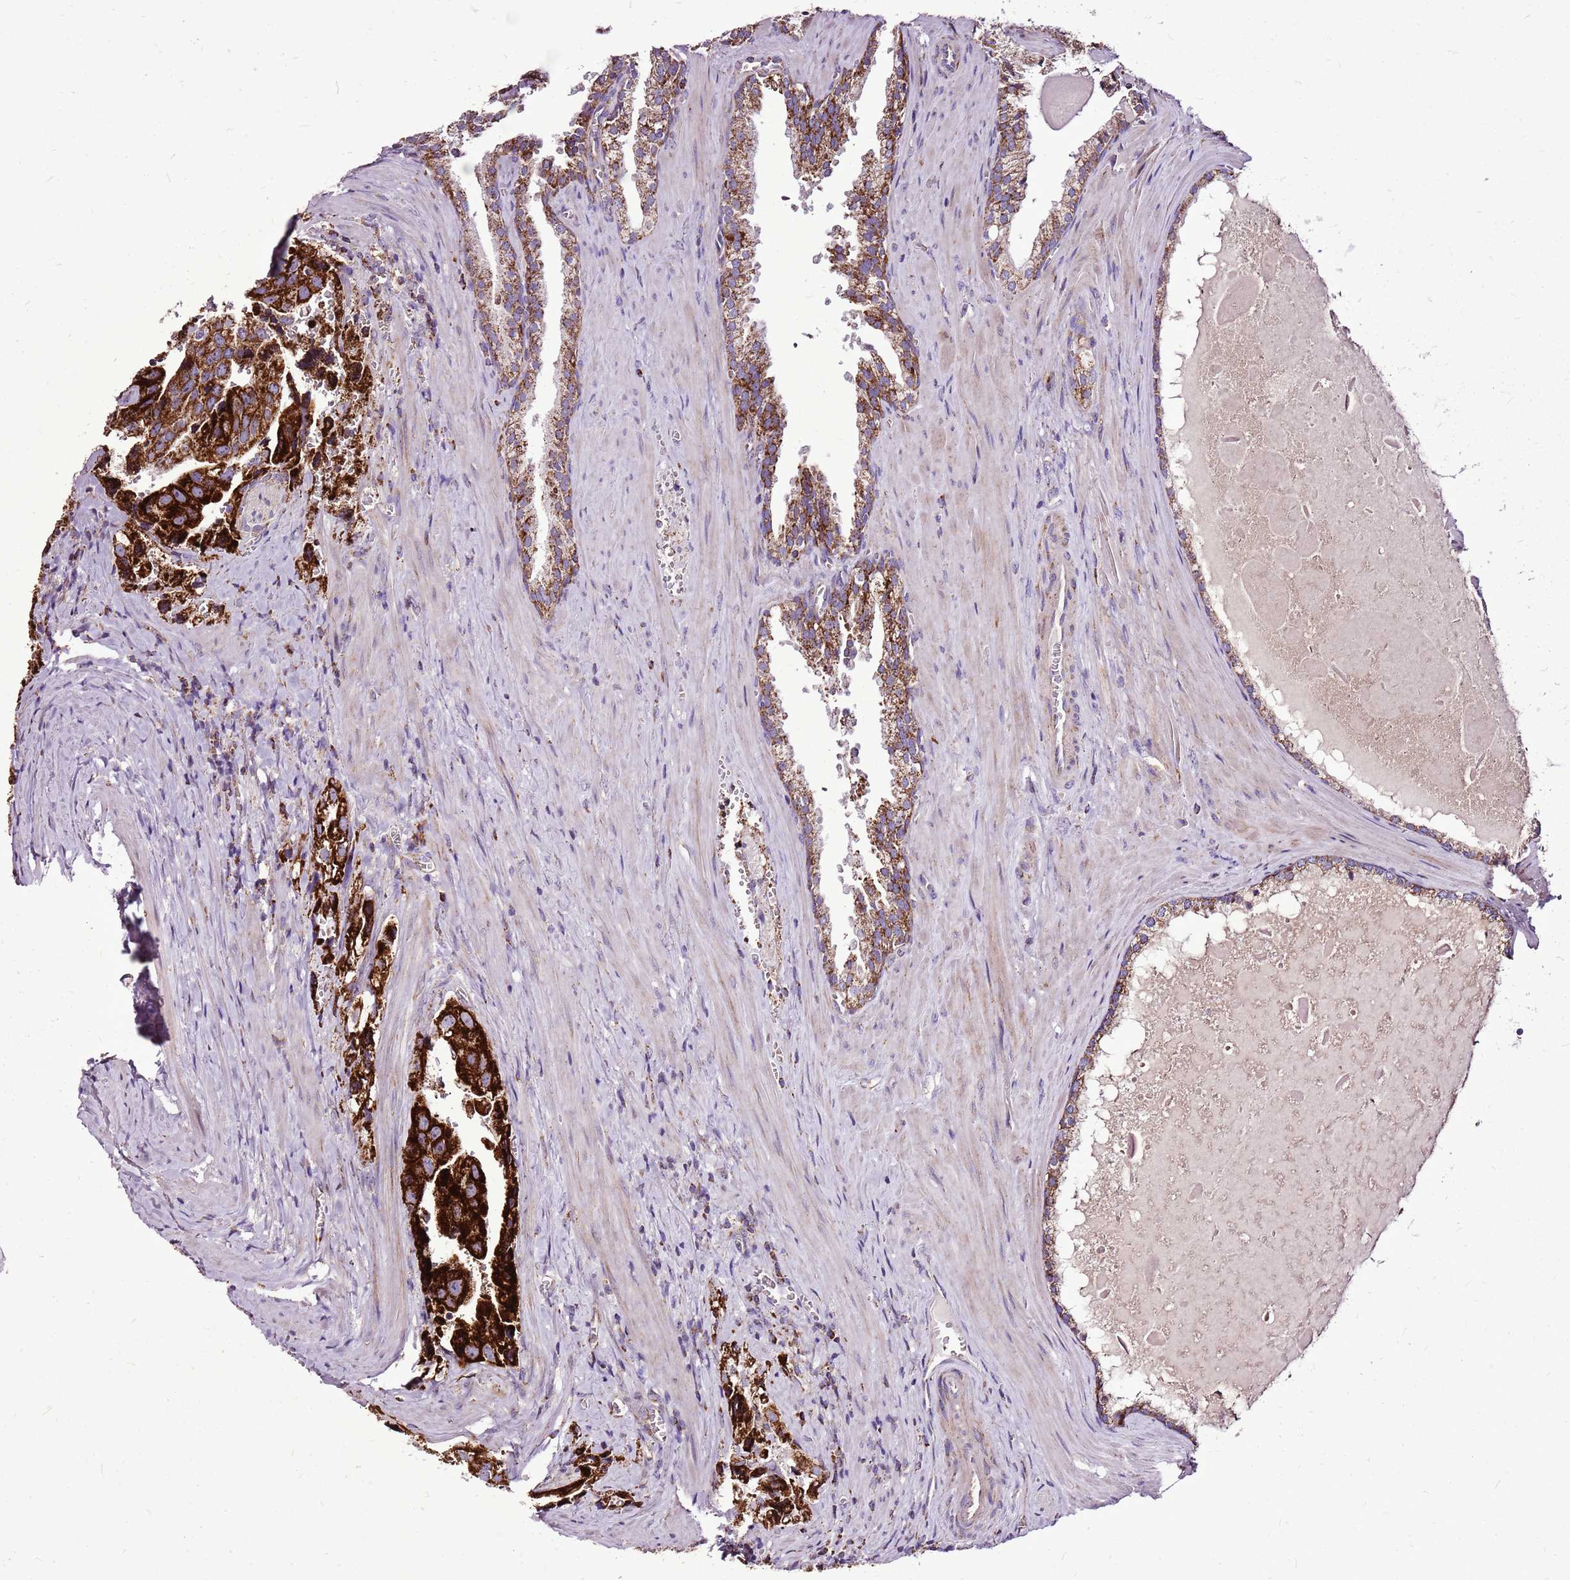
{"staining": {"intensity": "strong", "quantity": ">75%", "location": "cytoplasmic/membranous"}, "tissue": "prostate cancer", "cell_type": "Tumor cells", "image_type": "cancer", "snomed": [{"axis": "morphology", "description": "Adenocarcinoma, High grade"}, {"axis": "topography", "description": "Prostate"}], "caption": "High-power microscopy captured an immunohistochemistry micrograph of adenocarcinoma (high-grade) (prostate), revealing strong cytoplasmic/membranous staining in approximately >75% of tumor cells.", "gene": "GCDH", "patient": {"sex": "male", "age": 68}}